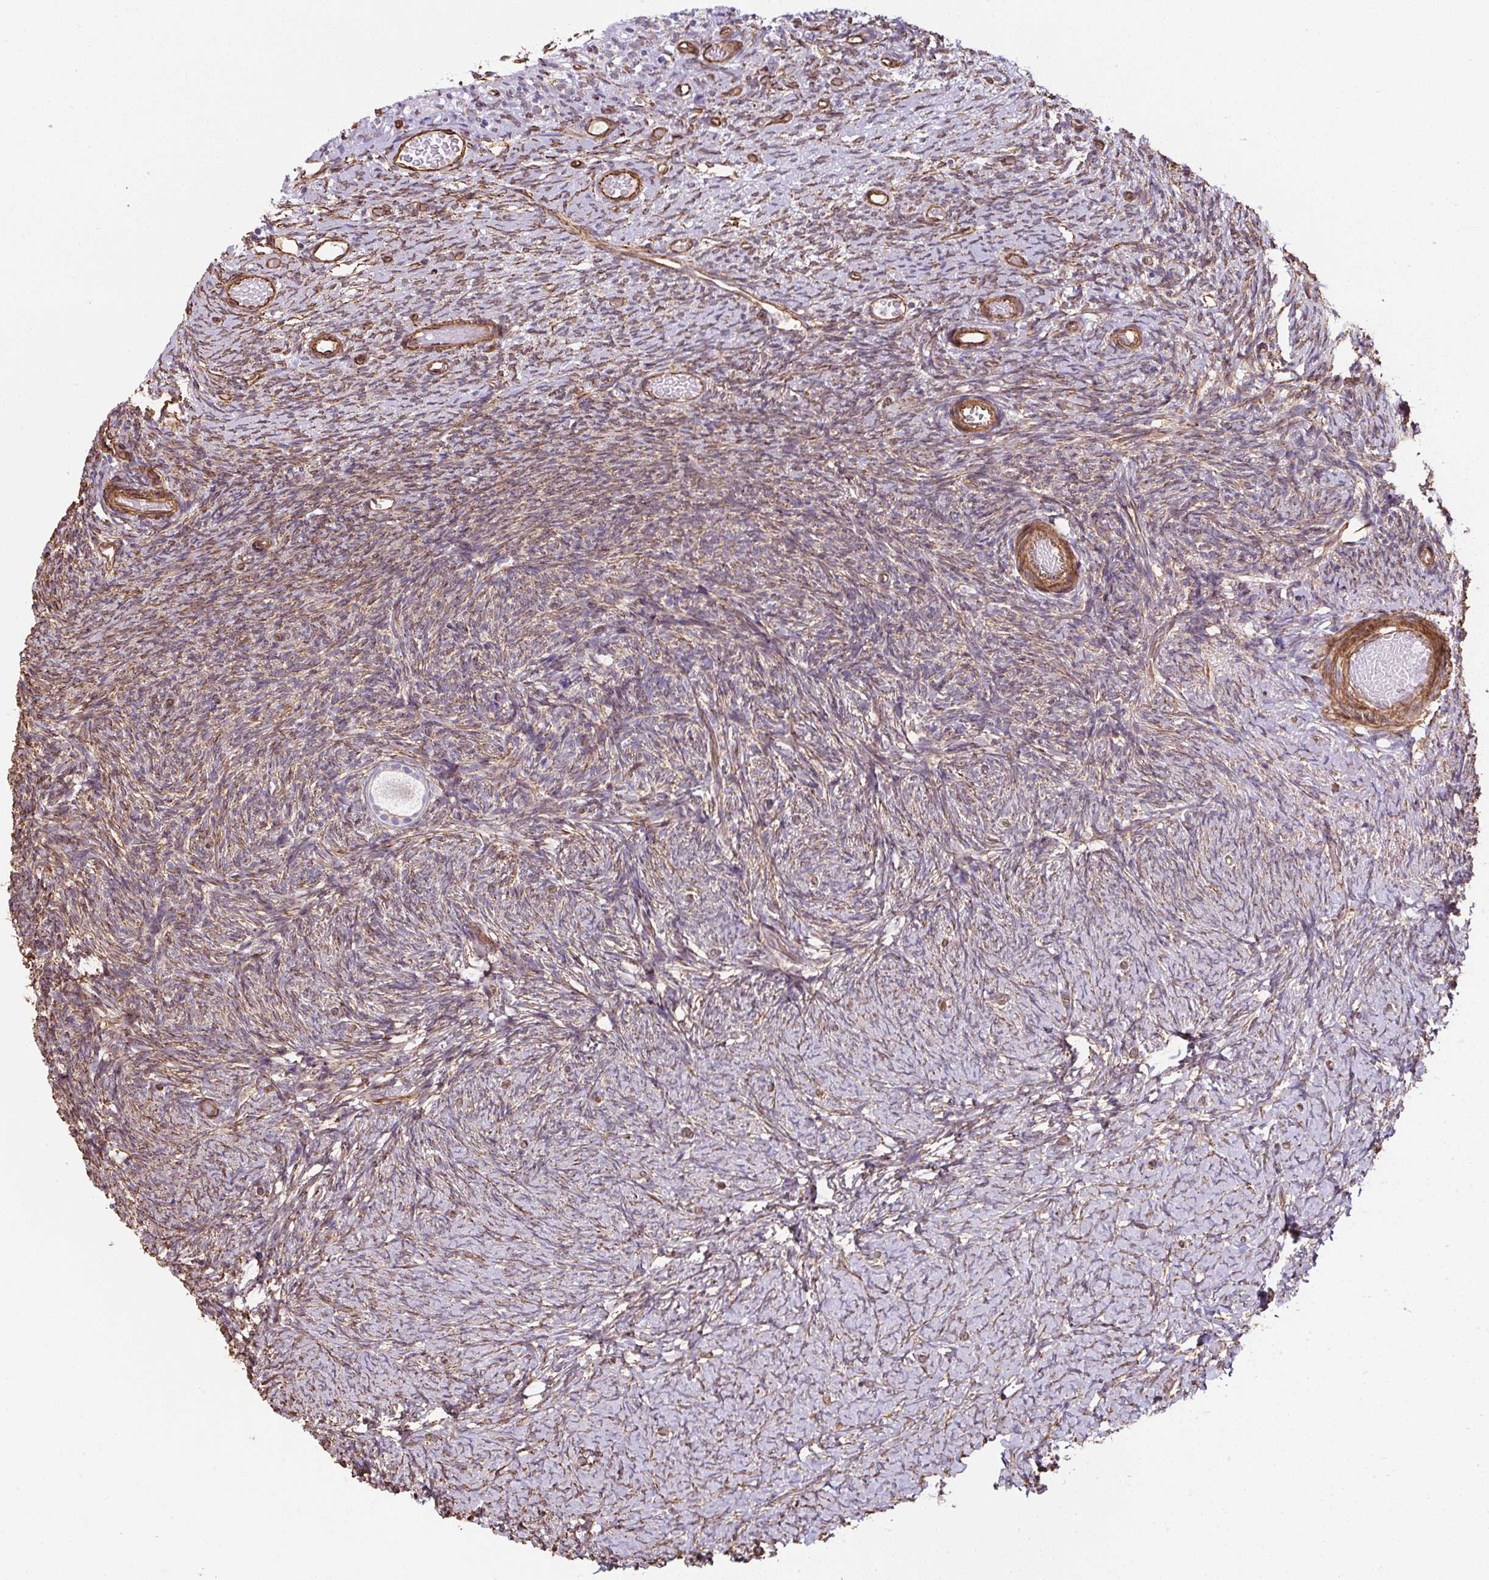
{"staining": {"intensity": "weak", "quantity": ">75%", "location": "cytoplasmic/membranous"}, "tissue": "ovary", "cell_type": "Follicle cells", "image_type": "normal", "snomed": [{"axis": "morphology", "description": "Normal tissue, NOS"}, {"axis": "topography", "description": "Ovary"}], "caption": "Protein expression analysis of benign ovary demonstrates weak cytoplasmic/membranous expression in about >75% of follicle cells. Immunohistochemistry (ihc) stains the protein of interest in brown and the nuclei are stained blue.", "gene": "ANKUB1", "patient": {"sex": "female", "age": 39}}